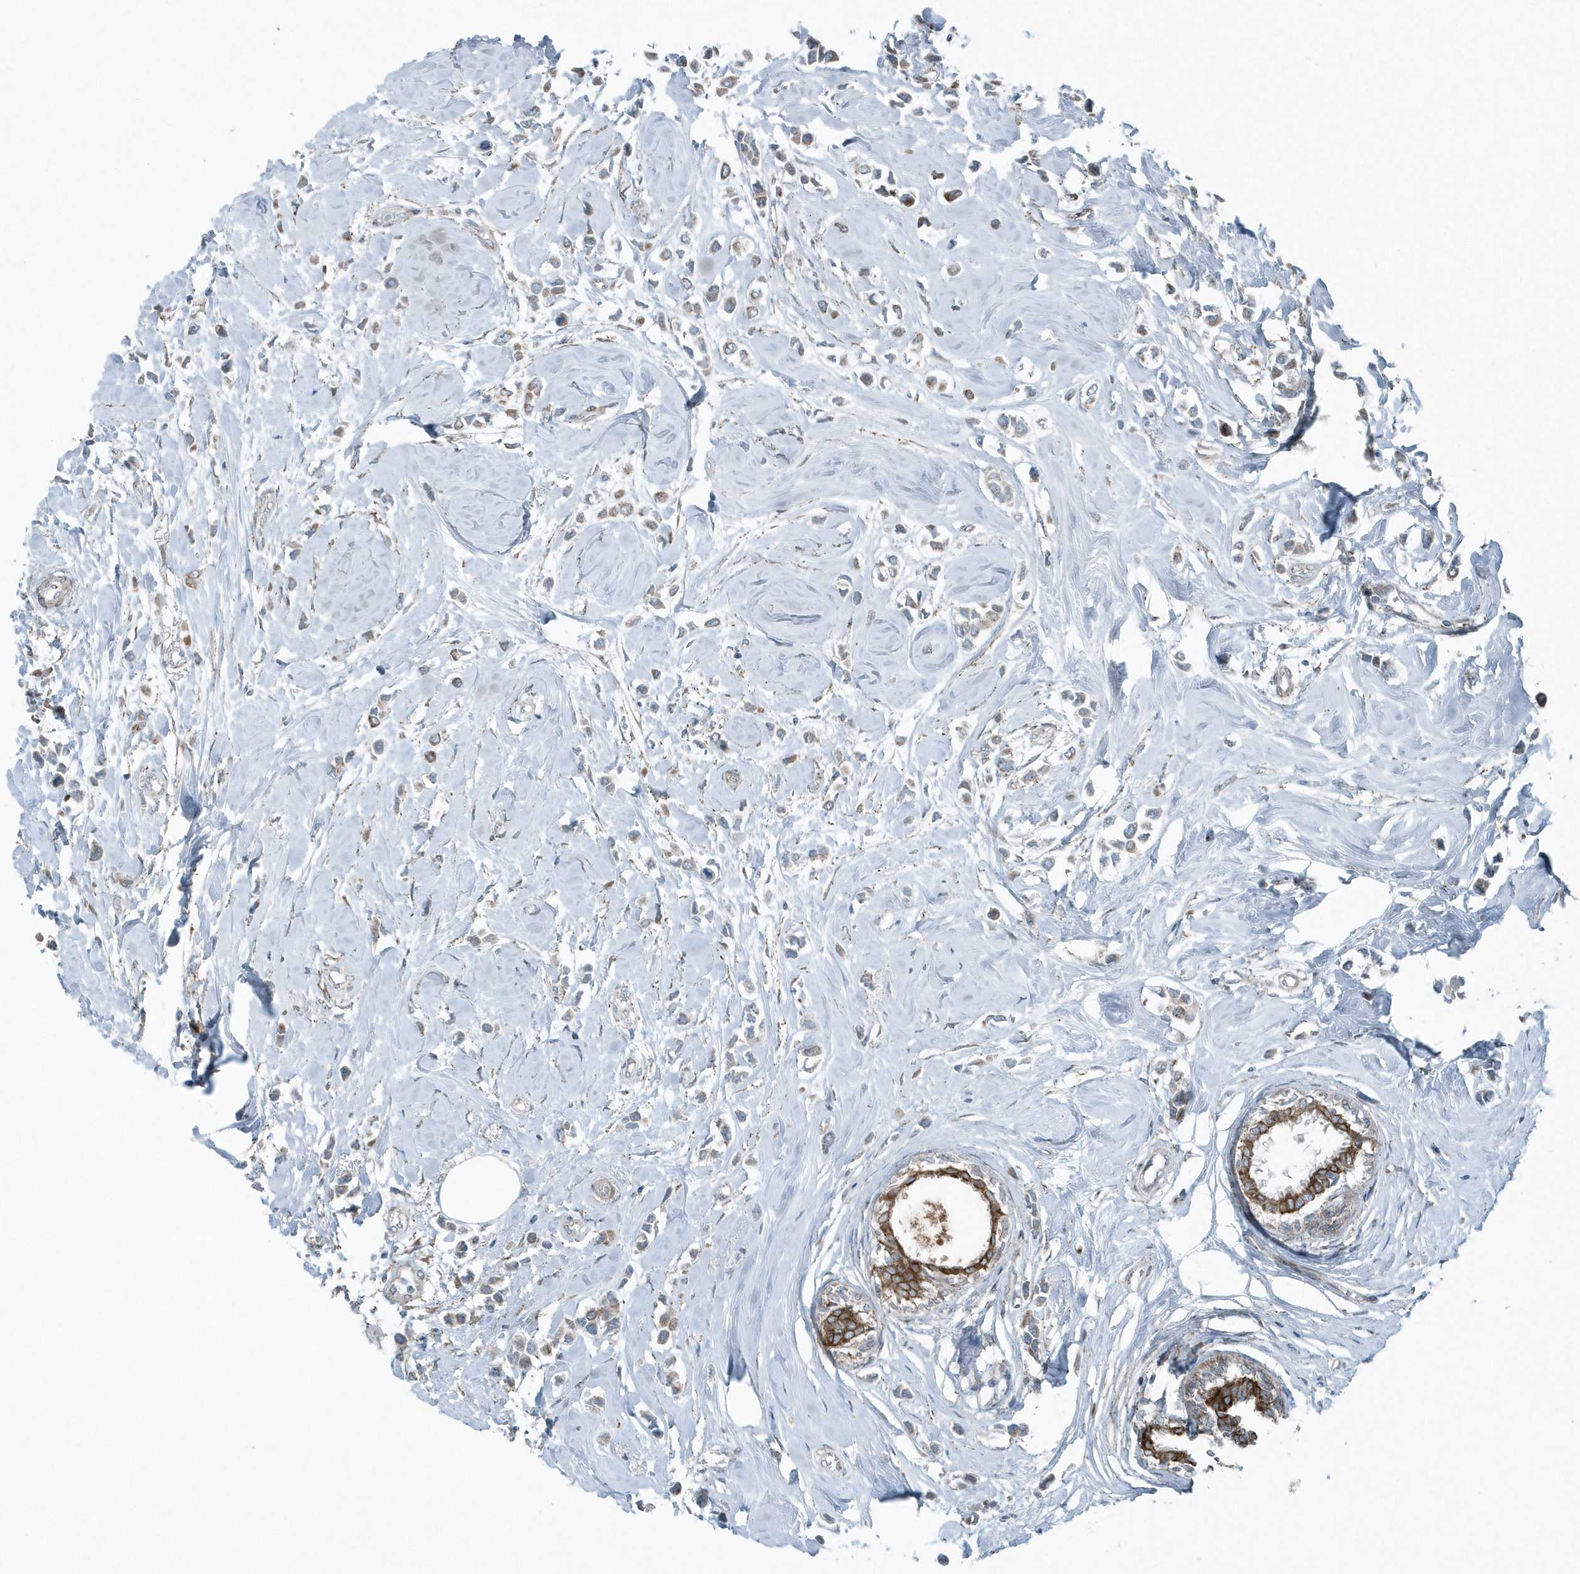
{"staining": {"intensity": "weak", "quantity": "25%-75%", "location": "cytoplasmic/membranous"}, "tissue": "breast cancer", "cell_type": "Tumor cells", "image_type": "cancer", "snomed": [{"axis": "morphology", "description": "Lobular carcinoma"}, {"axis": "topography", "description": "Breast"}], "caption": "Tumor cells demonstrate low levels of weak cytoplasmic/membranous staining in approximately 25%-75% of cells in breast lobular carcinoma.", "gene": "GCC2", "patient": {"sex": "female", "age": 51}}